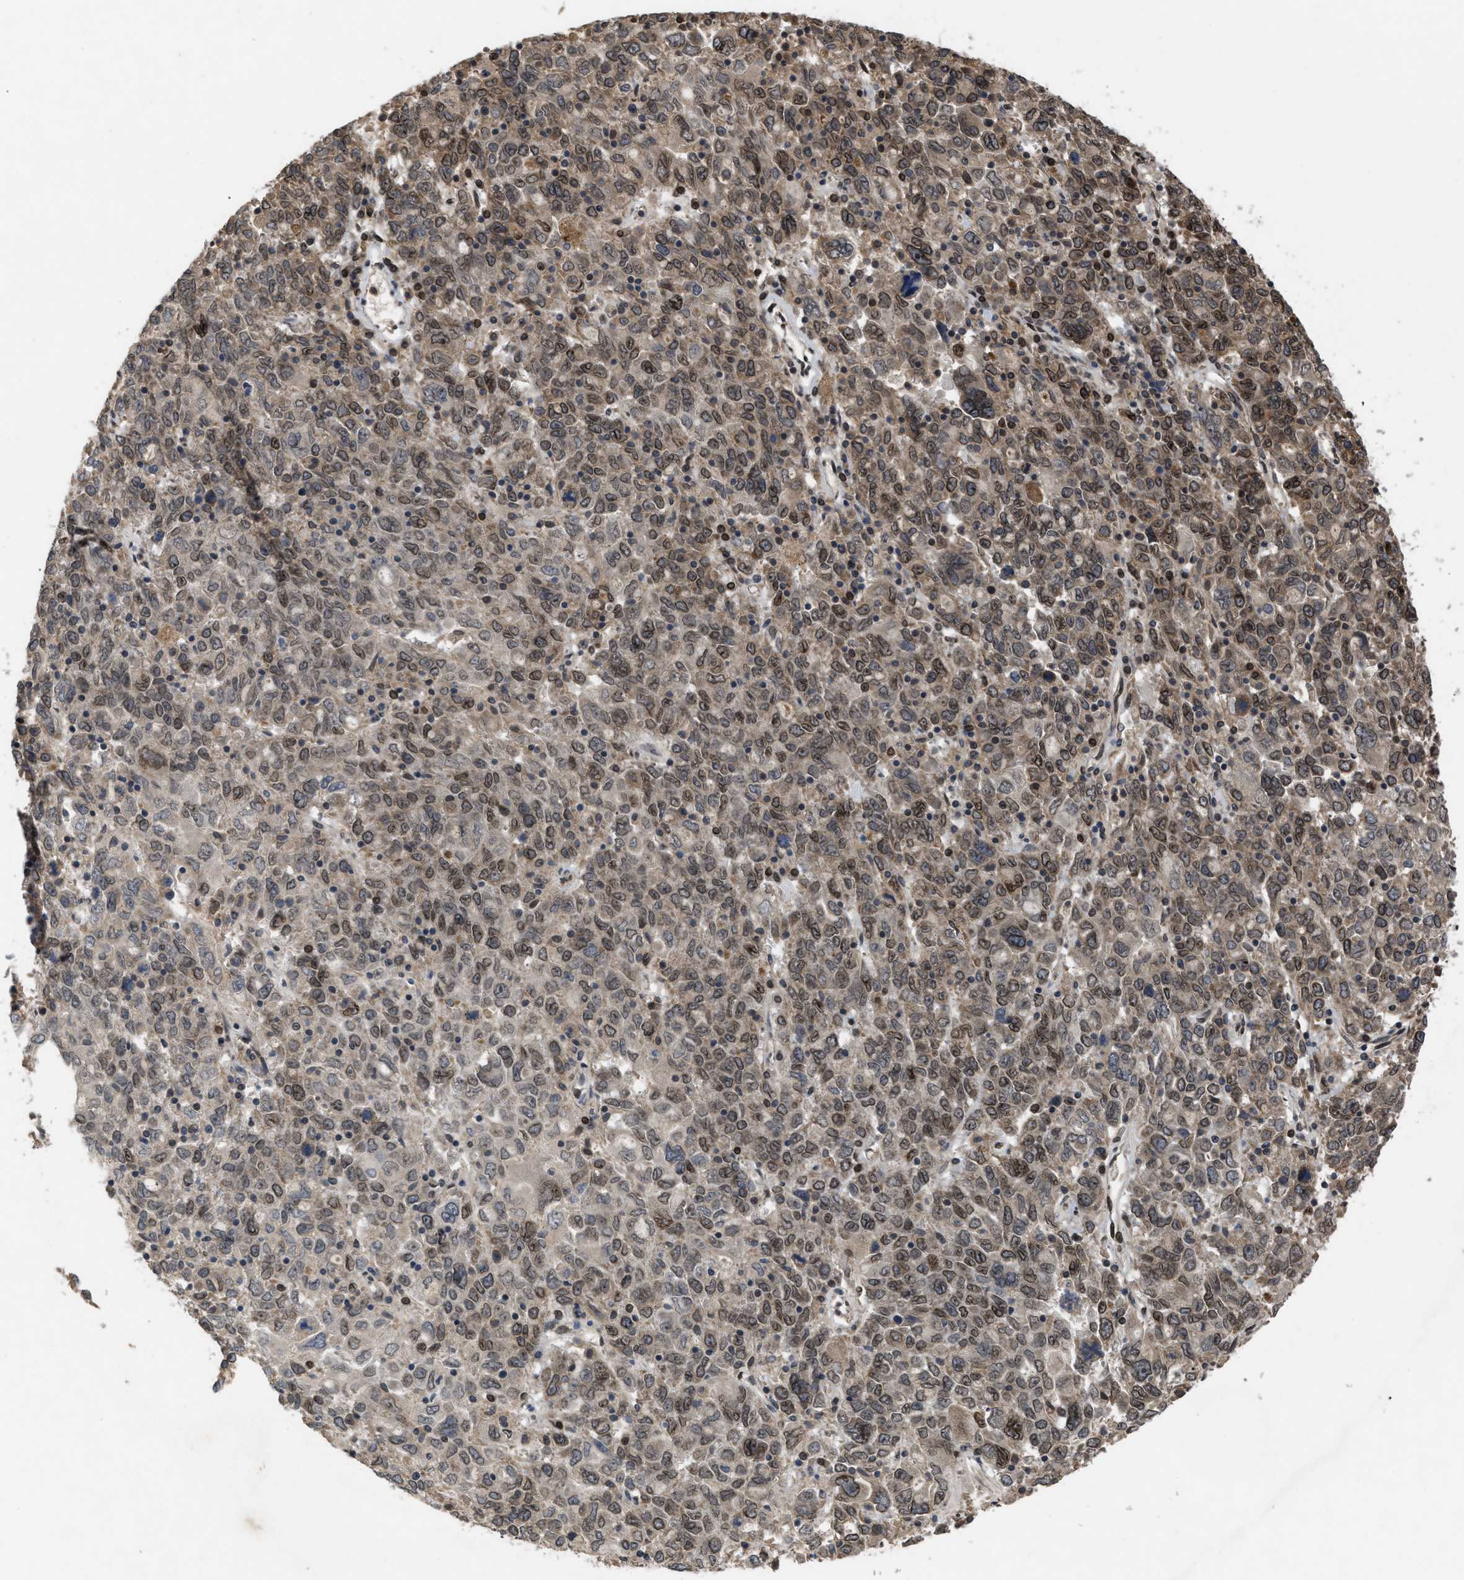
{"staining": {"intensity": "weak", "quantity": ">75%", "location": "cytoplasmic/membranous,nuclear"}, "tissue": "ovarian cancer", "cell_type": "Tumor cells", "image_type": "cancer", "snomed": [{"axis": "morphology", "description": "Carcinoma, endometroid"}, {"axis": "topography", "description": "Ovary"}], "caption": "The immunohistochemical stain highlights weak cytoplasmic/membranous and nuclear staining in tumor cells of ovarian cancer (endometroid carcinoma) tissue.", "gene": "CRY1", "patient": {"sex": "female", "age": 62}}